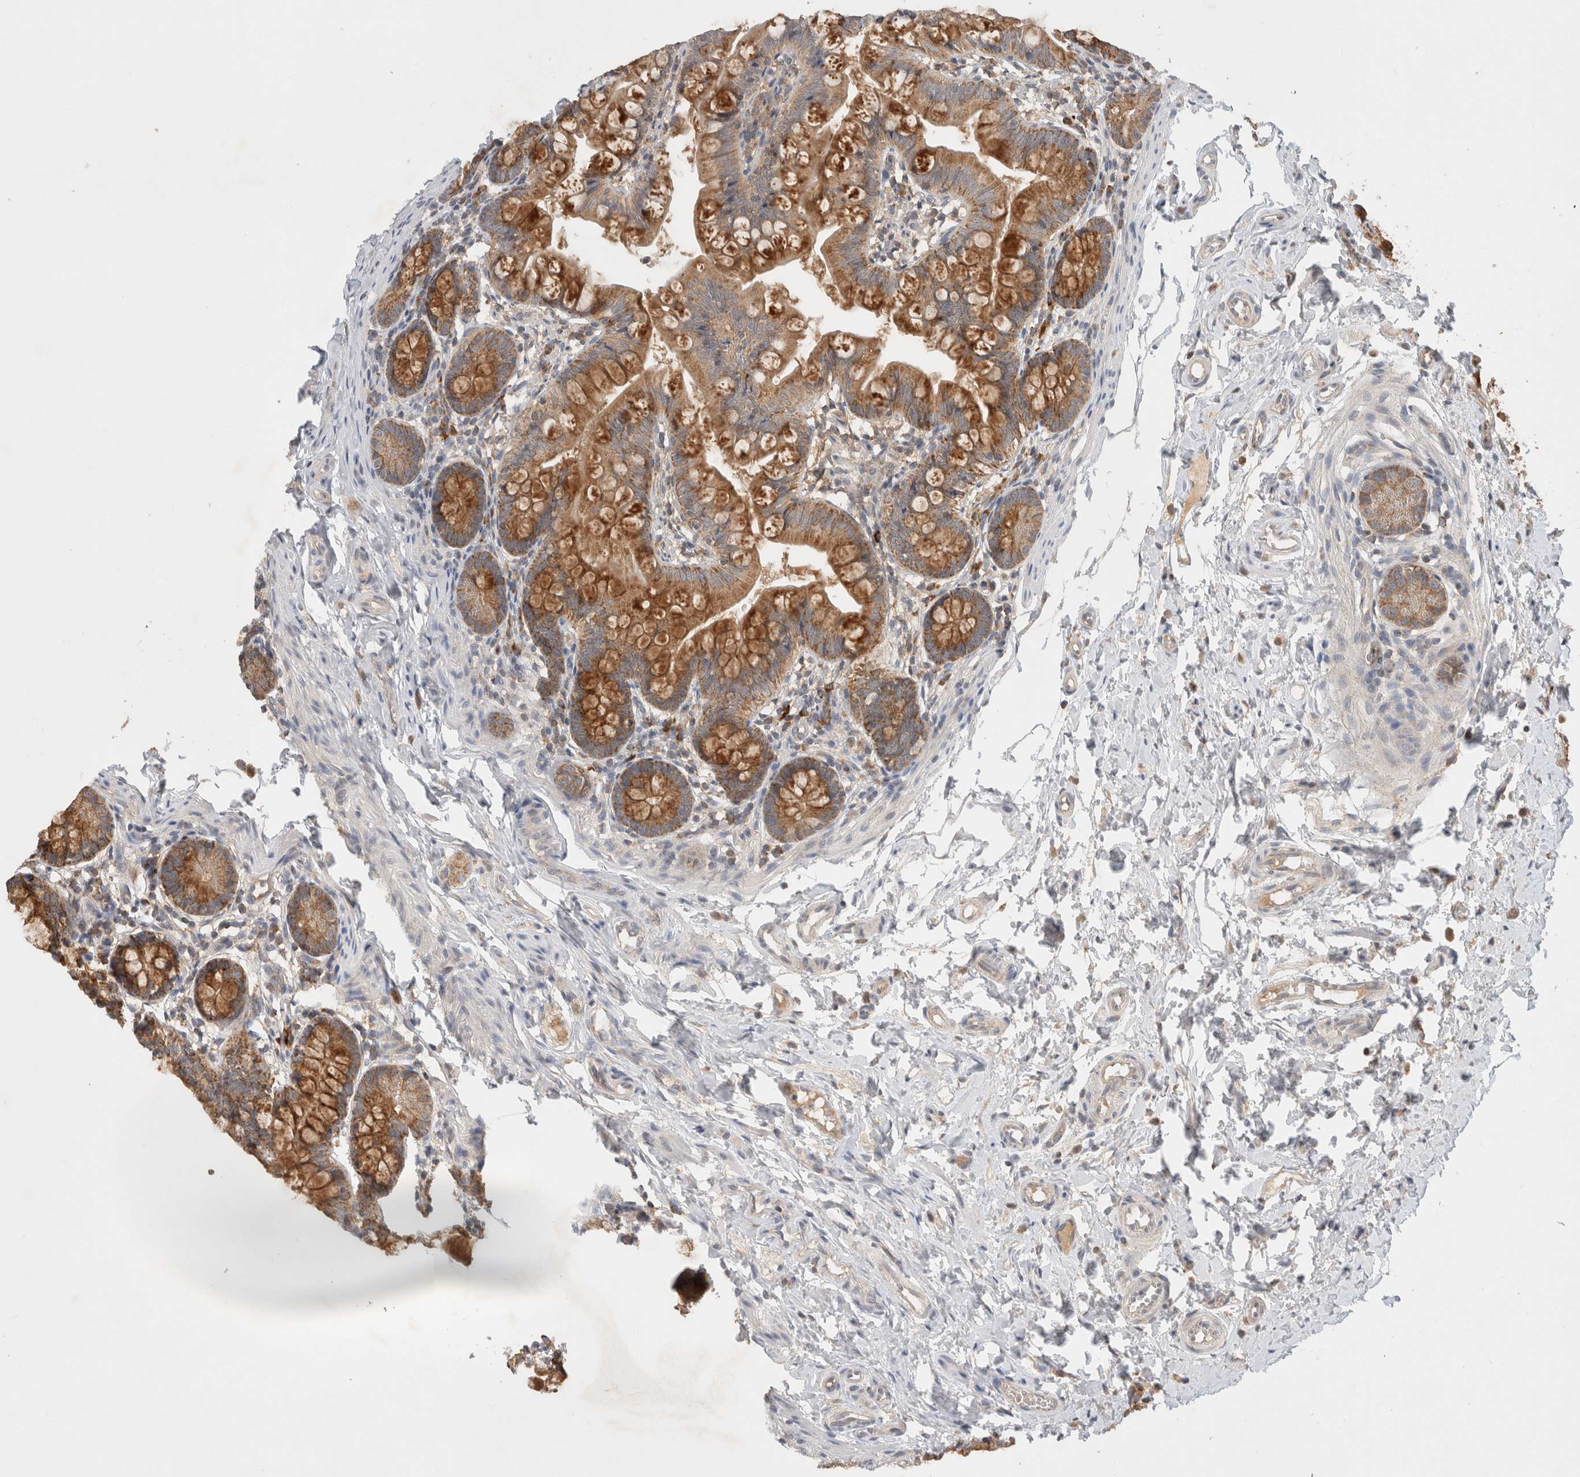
{"staining": {"intensity": "strong", "quantity": ">75%", "location": "cytoplasmic/membranous"}, "tissue": "small intestine", "cell_type": "Glandular cells", "image_type": "normal", "snomed": [{"axis": "morphology", "description": "Normal tissue, NOS"}, {"axis": "topography", "description": "Small intestine"}], "caption": "Human small intestine stained for a protein (brown) demonstrates strong cytoplasmic/membranous positive staining in approximately >75% of glandular cells.", "gene": "AMPD1", "patient": {"sex": "male", "age": 7}}